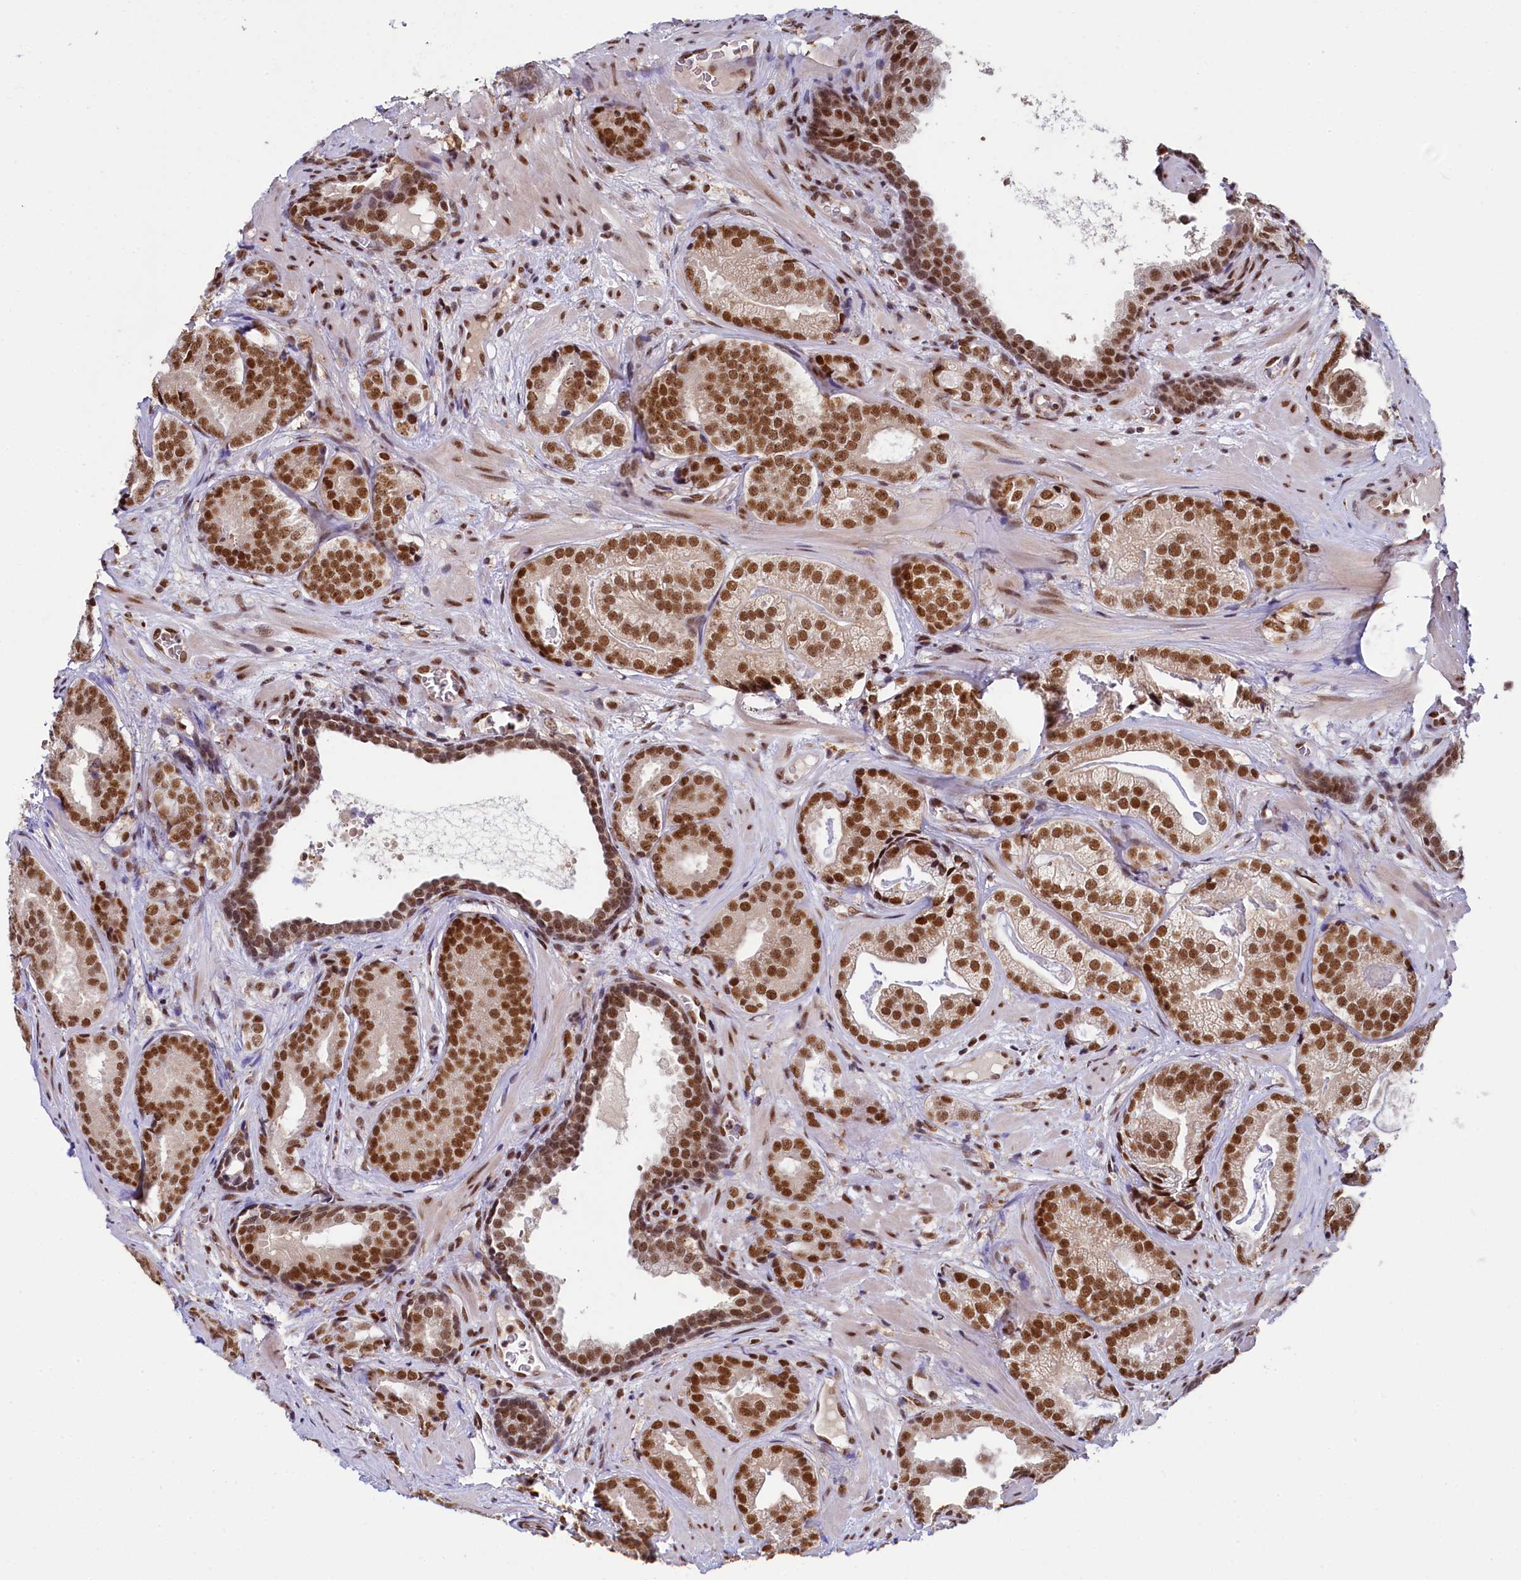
{"staining": {"intensity": "moderate", "quantity": ">75%", "location": "nuclear"}, "tissue": "prostate cancer", "cell_type": "Tumor cells", "image_type": "cancer", "snomed": [{"axis": "morphology", "description": "Adenocarcinoma, High grade"}, {"axis": "topography", "description": "Prostate"}], "caption": "Protein expression analysis of human prostate cancer (high-grade adenocarcinoma) reveals moderate nuclear positivity in approximately >75% of tumor cells.", "gene": "PPHLN1", "patient": {"sex": "male", "age": 60}}